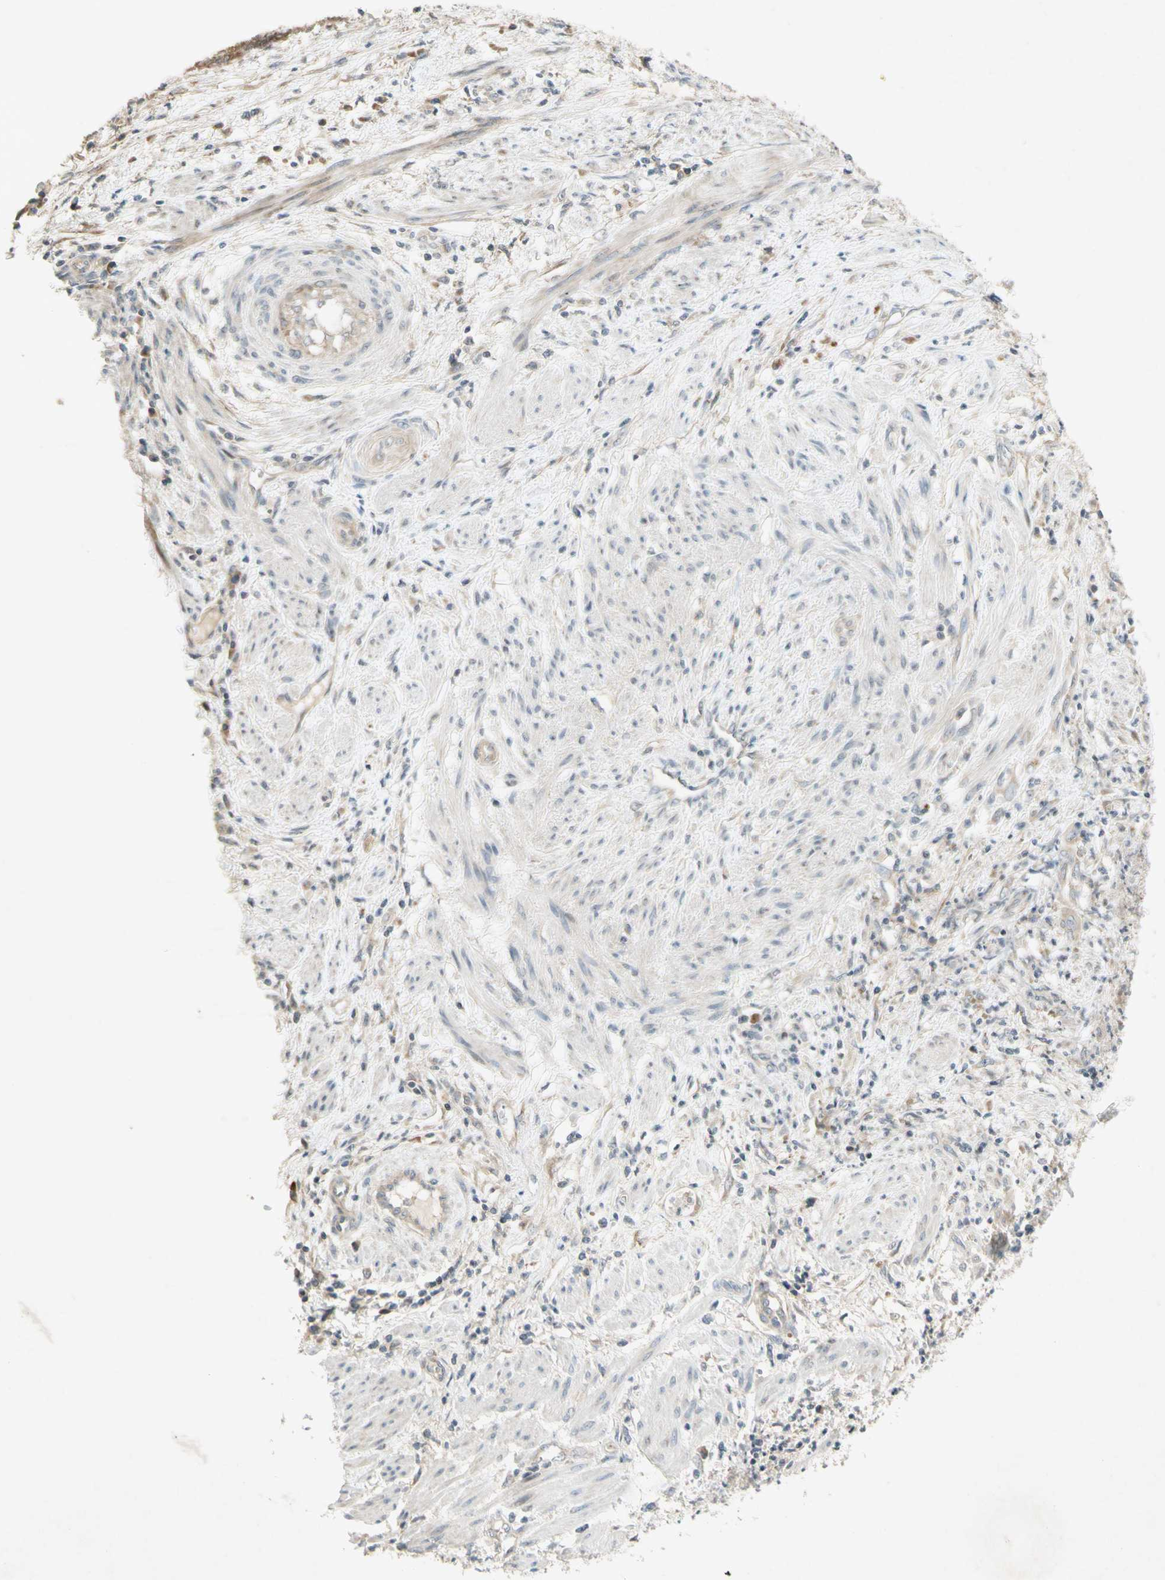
{"staining": {"intensity": "moderate", "quantity": "25%-75%", "location": "cytoplasmic/membranous"}, "tissue": "endometrial cancer", "cell_type": "Tumor cells", "image_type": "cancer", "snomed": [{"axis": "morphology", "description": "Necrosis, NOS"}, {"axis": "morphology", "description": "Adenocarcinoma, NOS"}, {"axis": "topography", "description": "Endometrium"}], "caption": "Human endometrial cancer stained for a protein (brown) shows moderate cytoplasmic/membranous positive positivity in about 25%-75% of tumor cells.", "gene": "ETF1", "patient": {"sex": "female", "age": 79}}